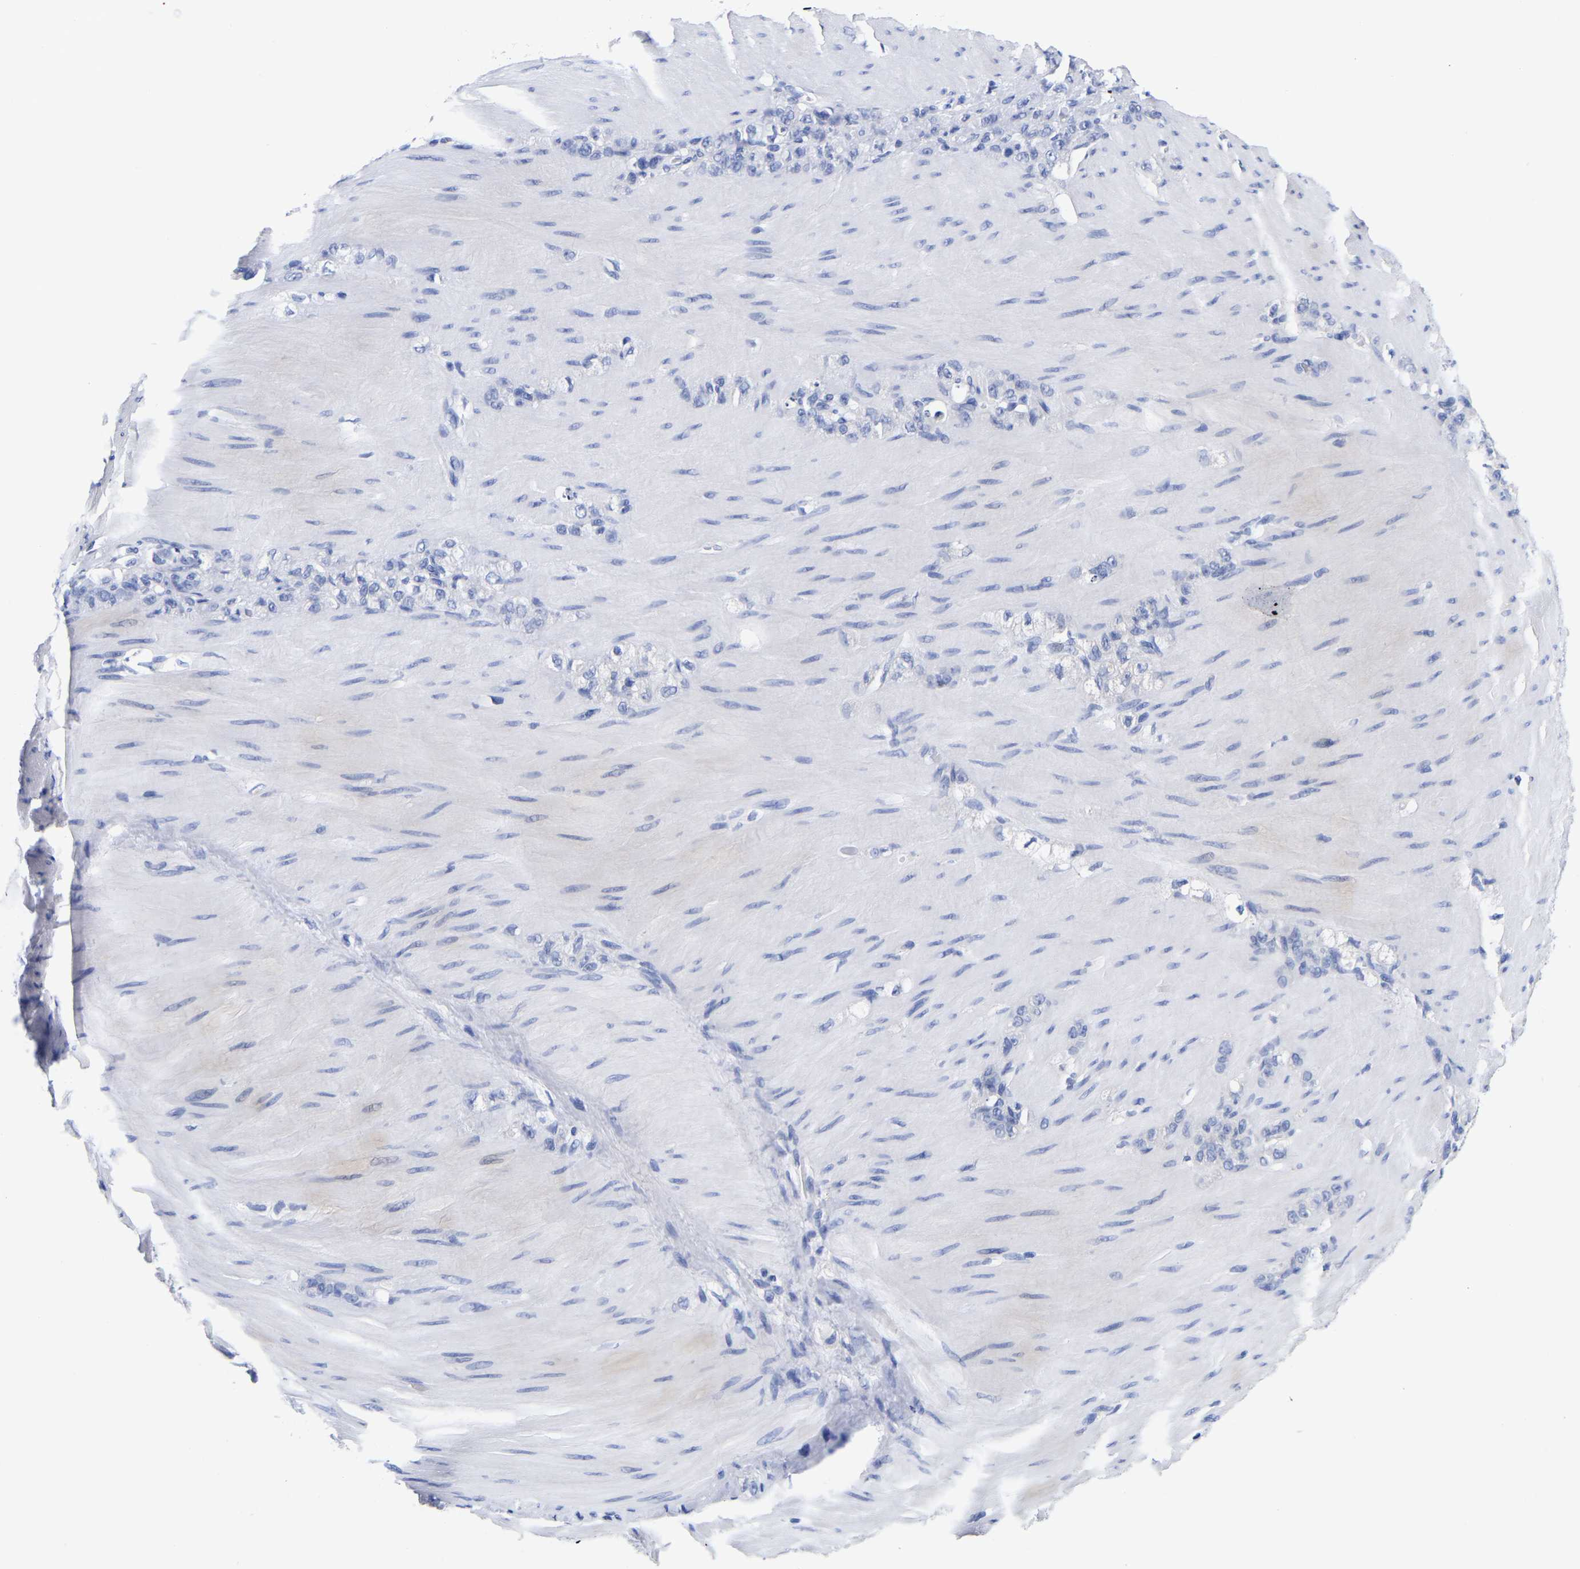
{"staining": {"intensity": "negative", "quantity": "none", "location": "none"}, "tissue": "stomach cancer", "cell_type": "Tumor cells", "image_type": "cancer", "snomed": [{"axis": "morphology", "description": "Normal tissue, NOS"}, {"axis": "morphology", "description": "Adenocarcinoma, NOS"}, {"axis": "topography", "description": "Stomach"}], "caption": "The image reveals no significant expression in tumor cells of stomach adenocarcinoma.", "gene": "CFAP298", "patient": {"sex": "male", "age": 82}}